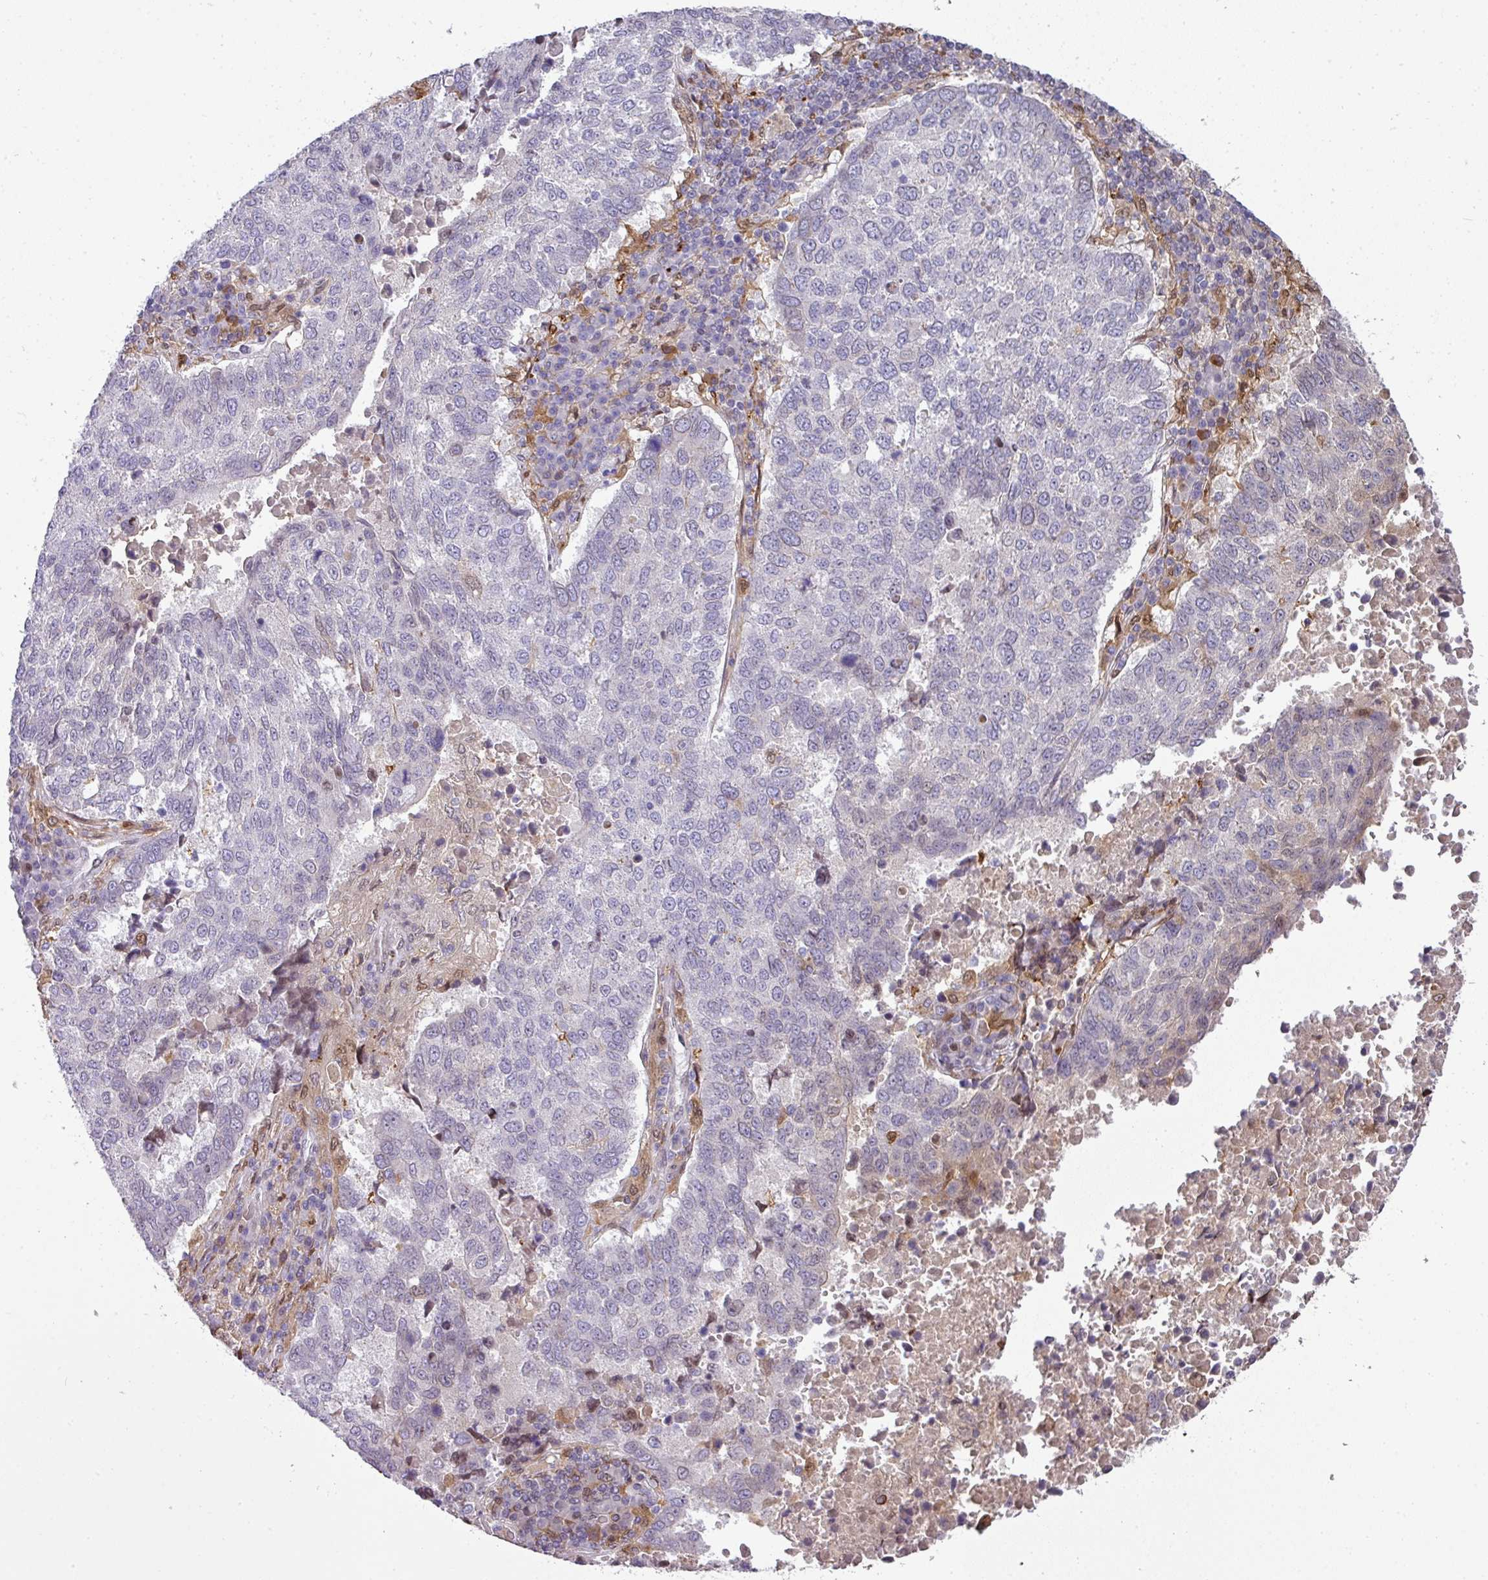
{"staining": {"intensity": "negative", "quantity": "none", "location": "none"}, "tissue": "lung cancer", "cell_type": "Tumor cells", "image_type": "cancer", "snomed": [{"axis": "morphology", "description": "Squamous cell carcinoma, NOS"}, {"axis": "topography", "description": "Lung"}], "caption": "Immunohistochemistry photomicrograph of neoplastic tissue: squamous cell carcinoma (lung) stained with DAB (3,3'-diaminobenzidine) reveals no significant protein expression in tumor cells. (Stains: DAB (3,3'-diaminobenzidine) immunohistochemistry with hematoxylin counter stain, Microscopy: brightfield microscopy at high magnification).", "gene": "PLK1", "patient": {"sex": "male", "age": 73}}